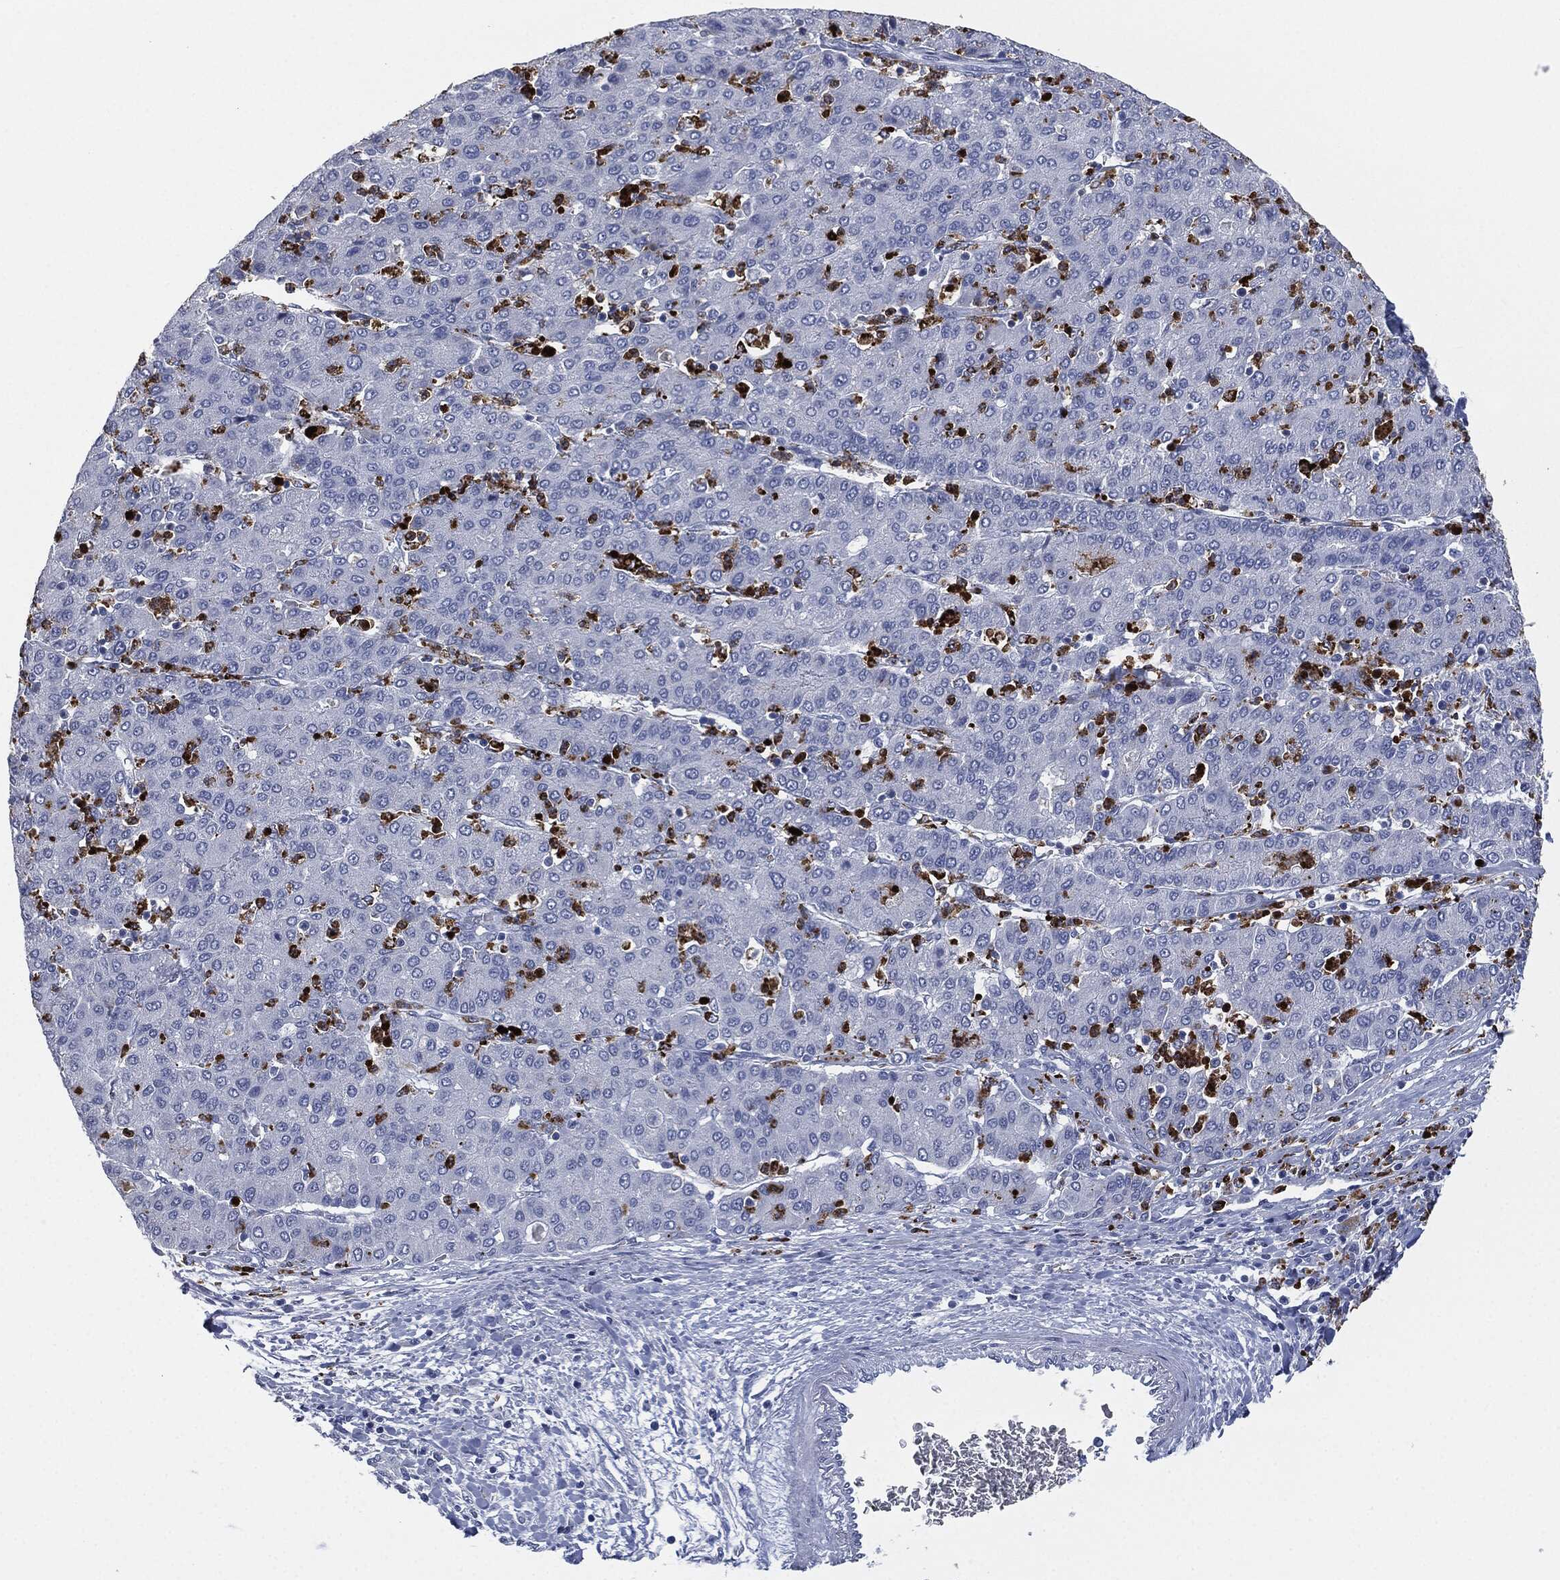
{"staining": {"intensity": "negative", "quantity": "none", "location": "none"}, "tissue": "liver cancer", "cell_type": "Tumor cells", "image_type": "cancer", "snomed": [{"axis": "morphology", "description": "Carcinoma, Hepatocellular, NOS"}, {"axis": "topography", "description": "Liver"}], "caption": "There is no significant positivity in tumor cells of hepatocellular carcinoma (liver).", "gene": "CEACAM8", "patient": {"sex": "male", "age": 65}}